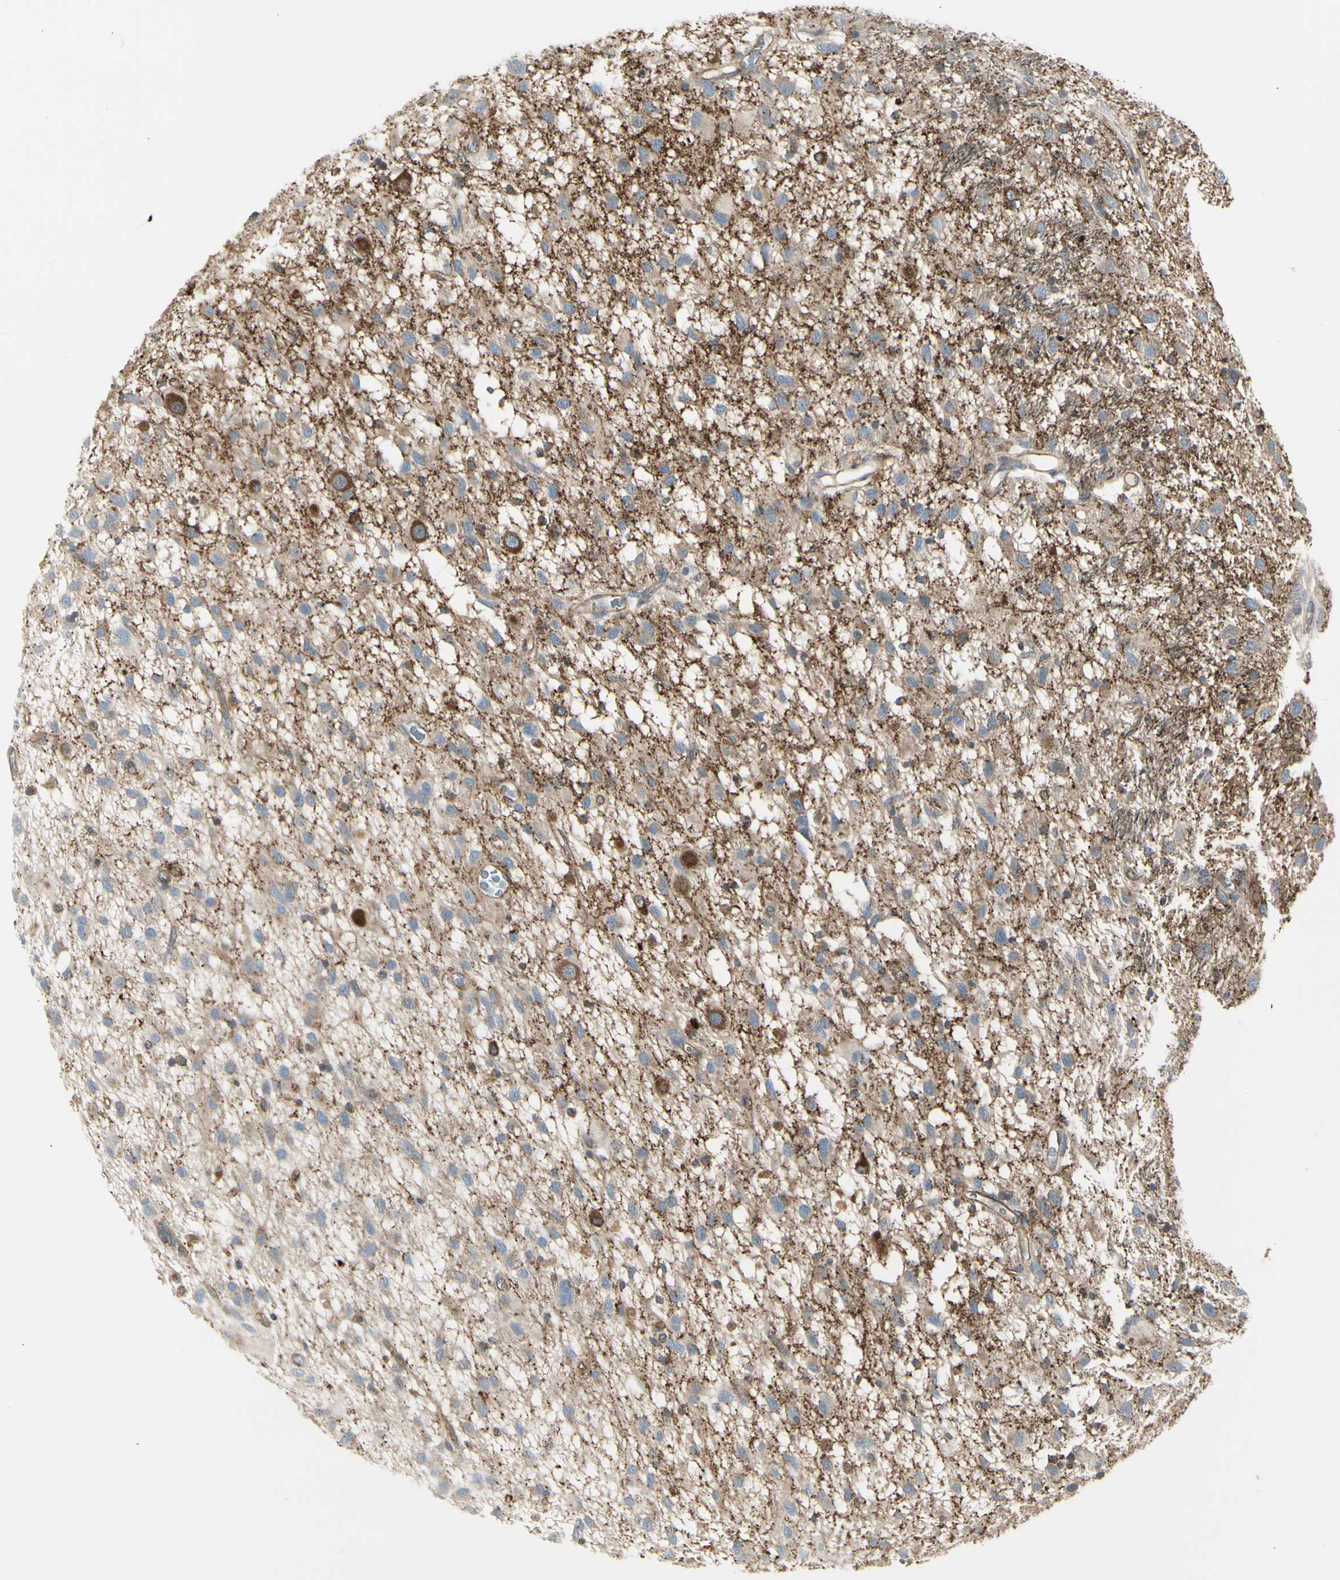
{"staining": {"intensity": "negative", "quantity": "none", "location": "none"}, "tissue": "glioma", "cell_type": "Tumor cells", "image_type": "cancer", "snomed": [{"axis": "morphology", "description": "Glioma, malignant, Low grade"}, {"axis": "topography", "description": "Brain"}], "caption": "Malignant glioma (low-grade) was stained to show a protein in brown. There is no significant expression in tumor cells.", "gene": "ATP6V1B2", "patient": {"sex": "male", "age": 77}}